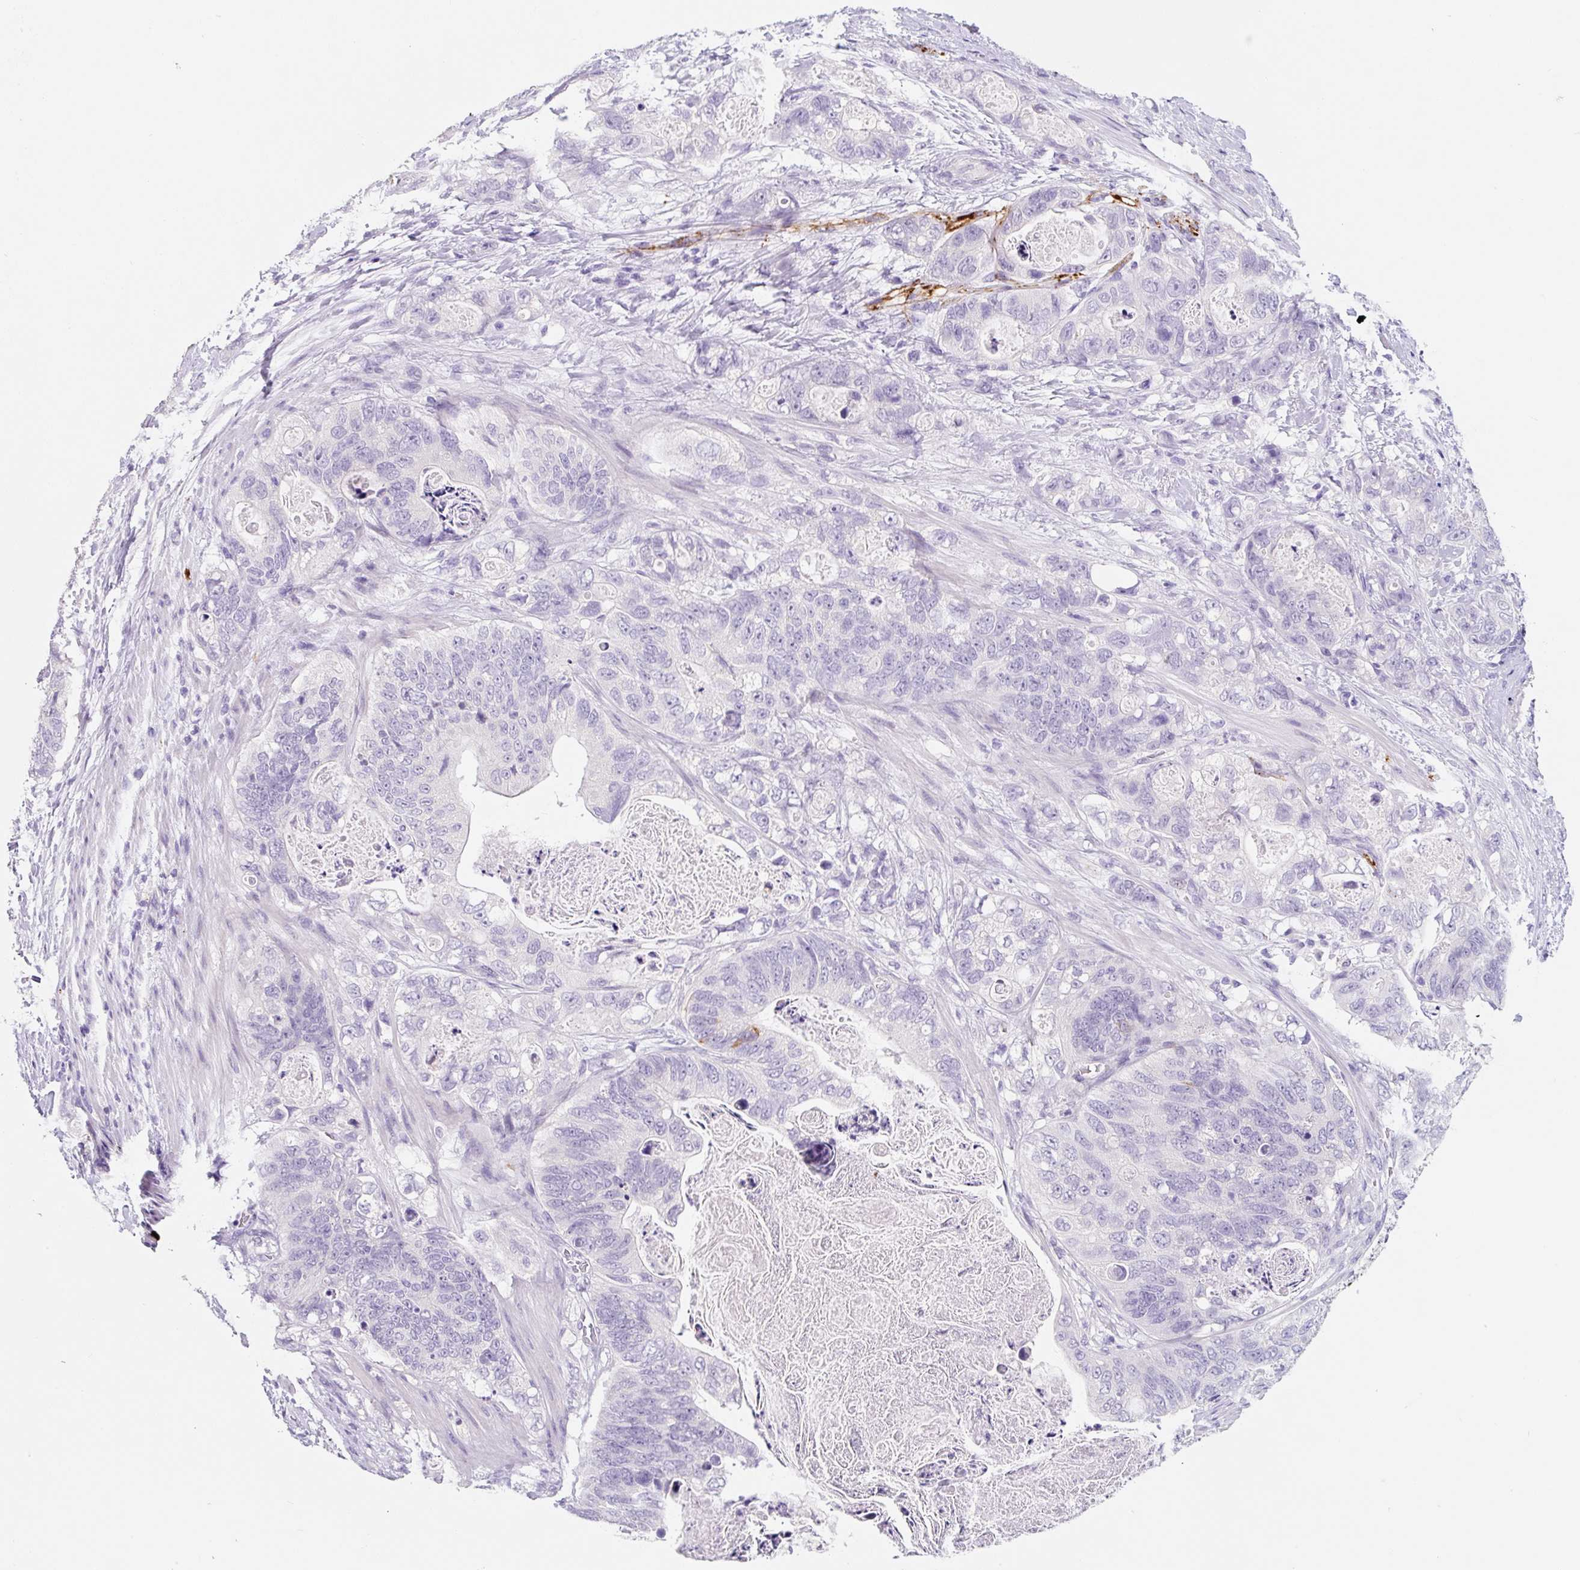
{"staining": {"intensity": "negative", "quantity": "none", "location": "none"}, "tissue": "stomach cancer", "cell_type": "Tumor cells", "image_type": "cancer", "snomed": [{"axis": "morphology", "description": "Normal tissue, NOS"}, {"axis": "morphology", "description": "Adenocarcinoma, NOS"}, {"axis": "topography", "description": "Stomach"}], "caption": "Stomach cancer (adenocarcinoma) was stained to show a protein in brown. There is no significant positivity in tumor cells. (Brightfield microscopy of DAB IHC at high magnification).", "gene": "SYP", "patient": {"sex": "female", "age": 89}}